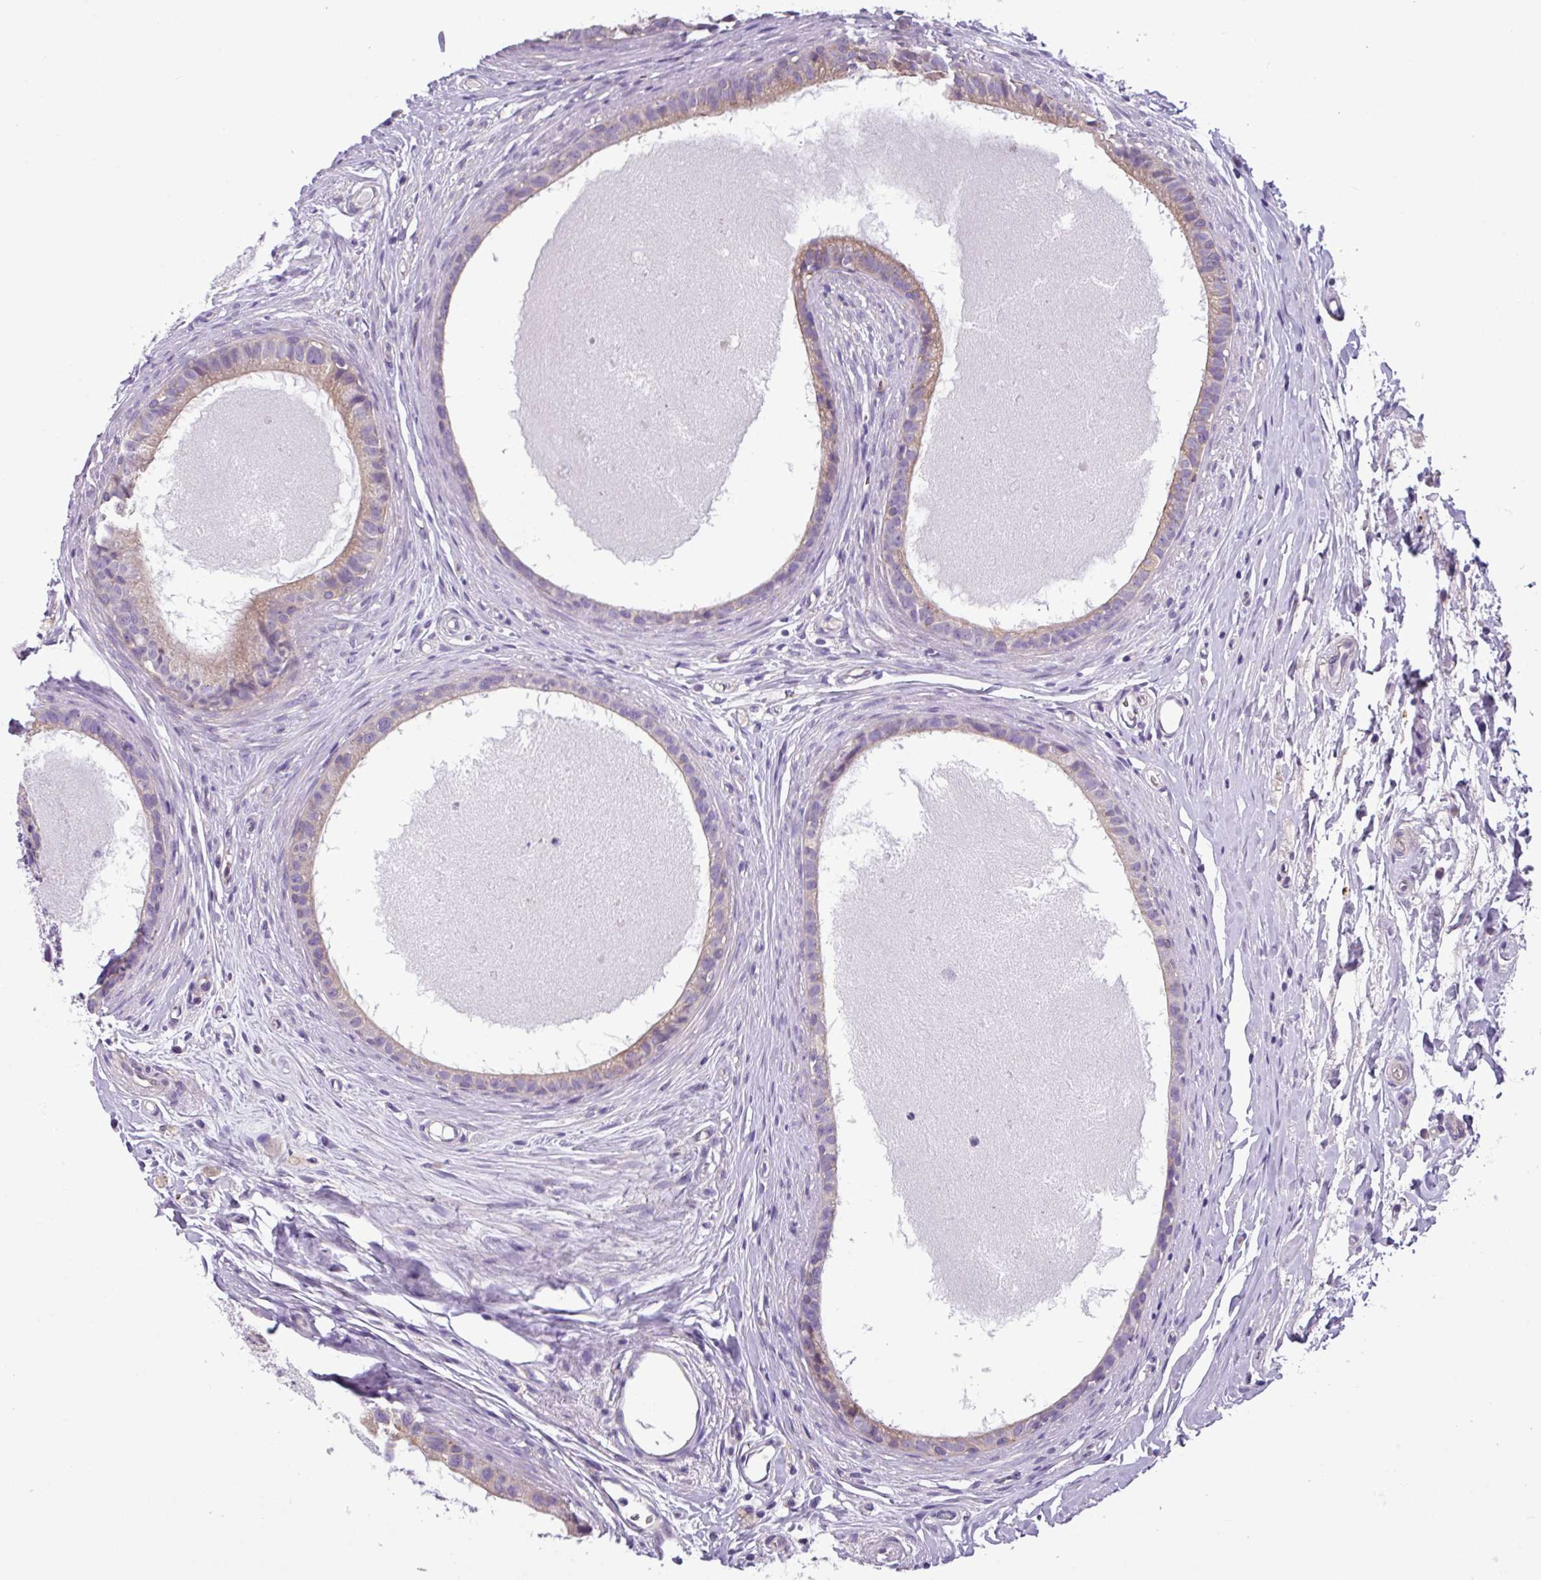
{"staining": {"intensity": "weak", "quantity": "25%-75%", "location": "cytoplasmic/membranous"}, "tissue": "epididymis", "cell_type": "Glandular cells", "image_type": "normal", "snomed": [{"axis": "morphology", "description": "Normal tissue, NOS"}, {"axis": "topography", "description": "Epididymis"}], "caption": "An immunohistochemistry photomicrograph of unremarkable tissue is shown. Protein staining in brown highlights weak cytoplasmic/membranous positivity in epididymis within glandular cells.", "gene": "SLC23A2", "patient": {"sex": "male", "age": 80}}